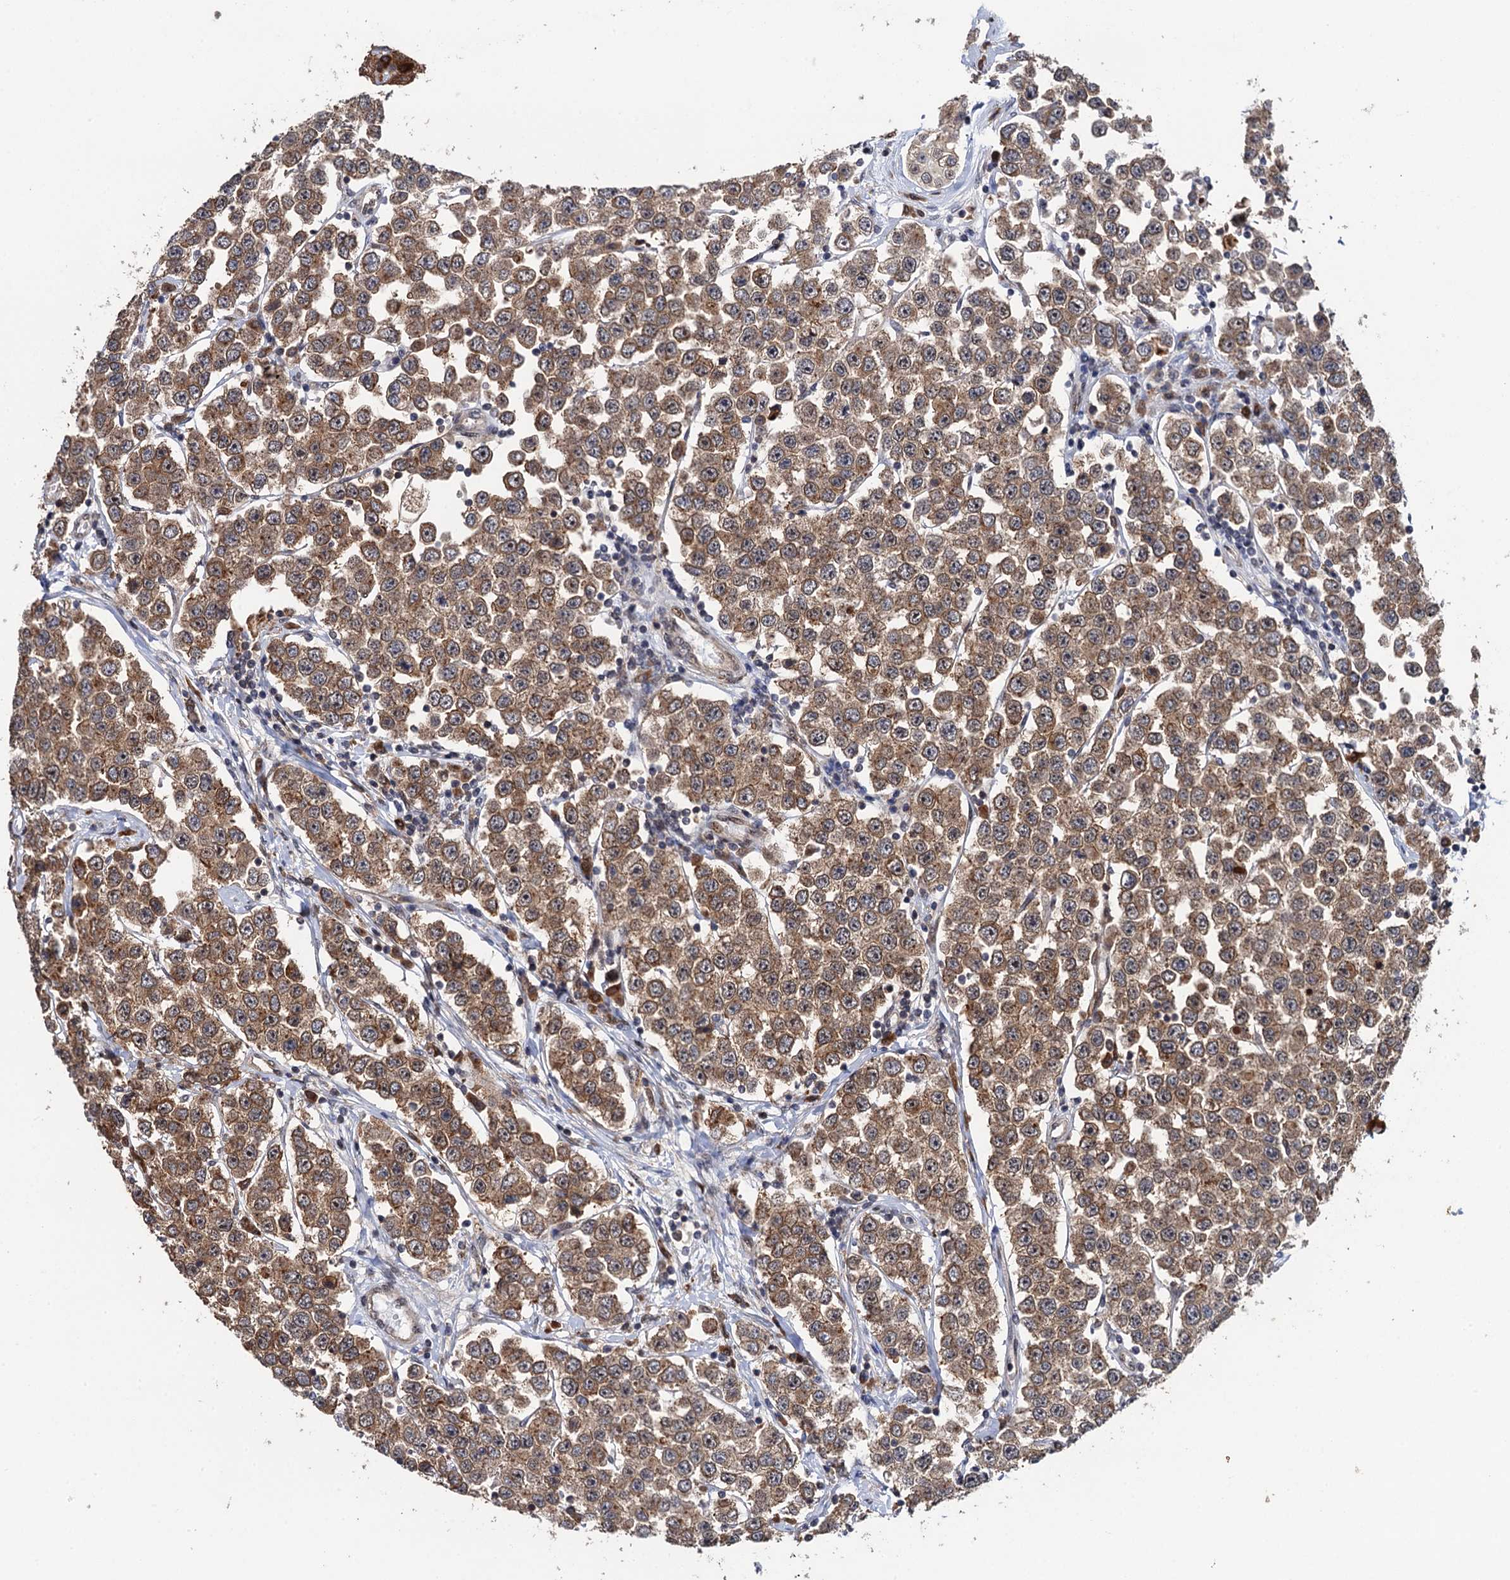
{"staining": {"intensity": "moderate", "quantity": ">75%", "location": "cytoplasmic/membranous"}, "tissue": "testis cancer", "cell_type": "Tumor cells", "image_type": "cancer", "snomed": [{"axis": "morphology", "description": "Seminoma, NOS"}, {"axis": "topography", "description": "Testis"}], "caption": "Tumor cells display medium levels of moderate cytoplasmic/membranous positivity in approximately >75% of cells in seminoma (testis).", "gene": "CDC23", "patient": {"sex": "male", "age": 28}}